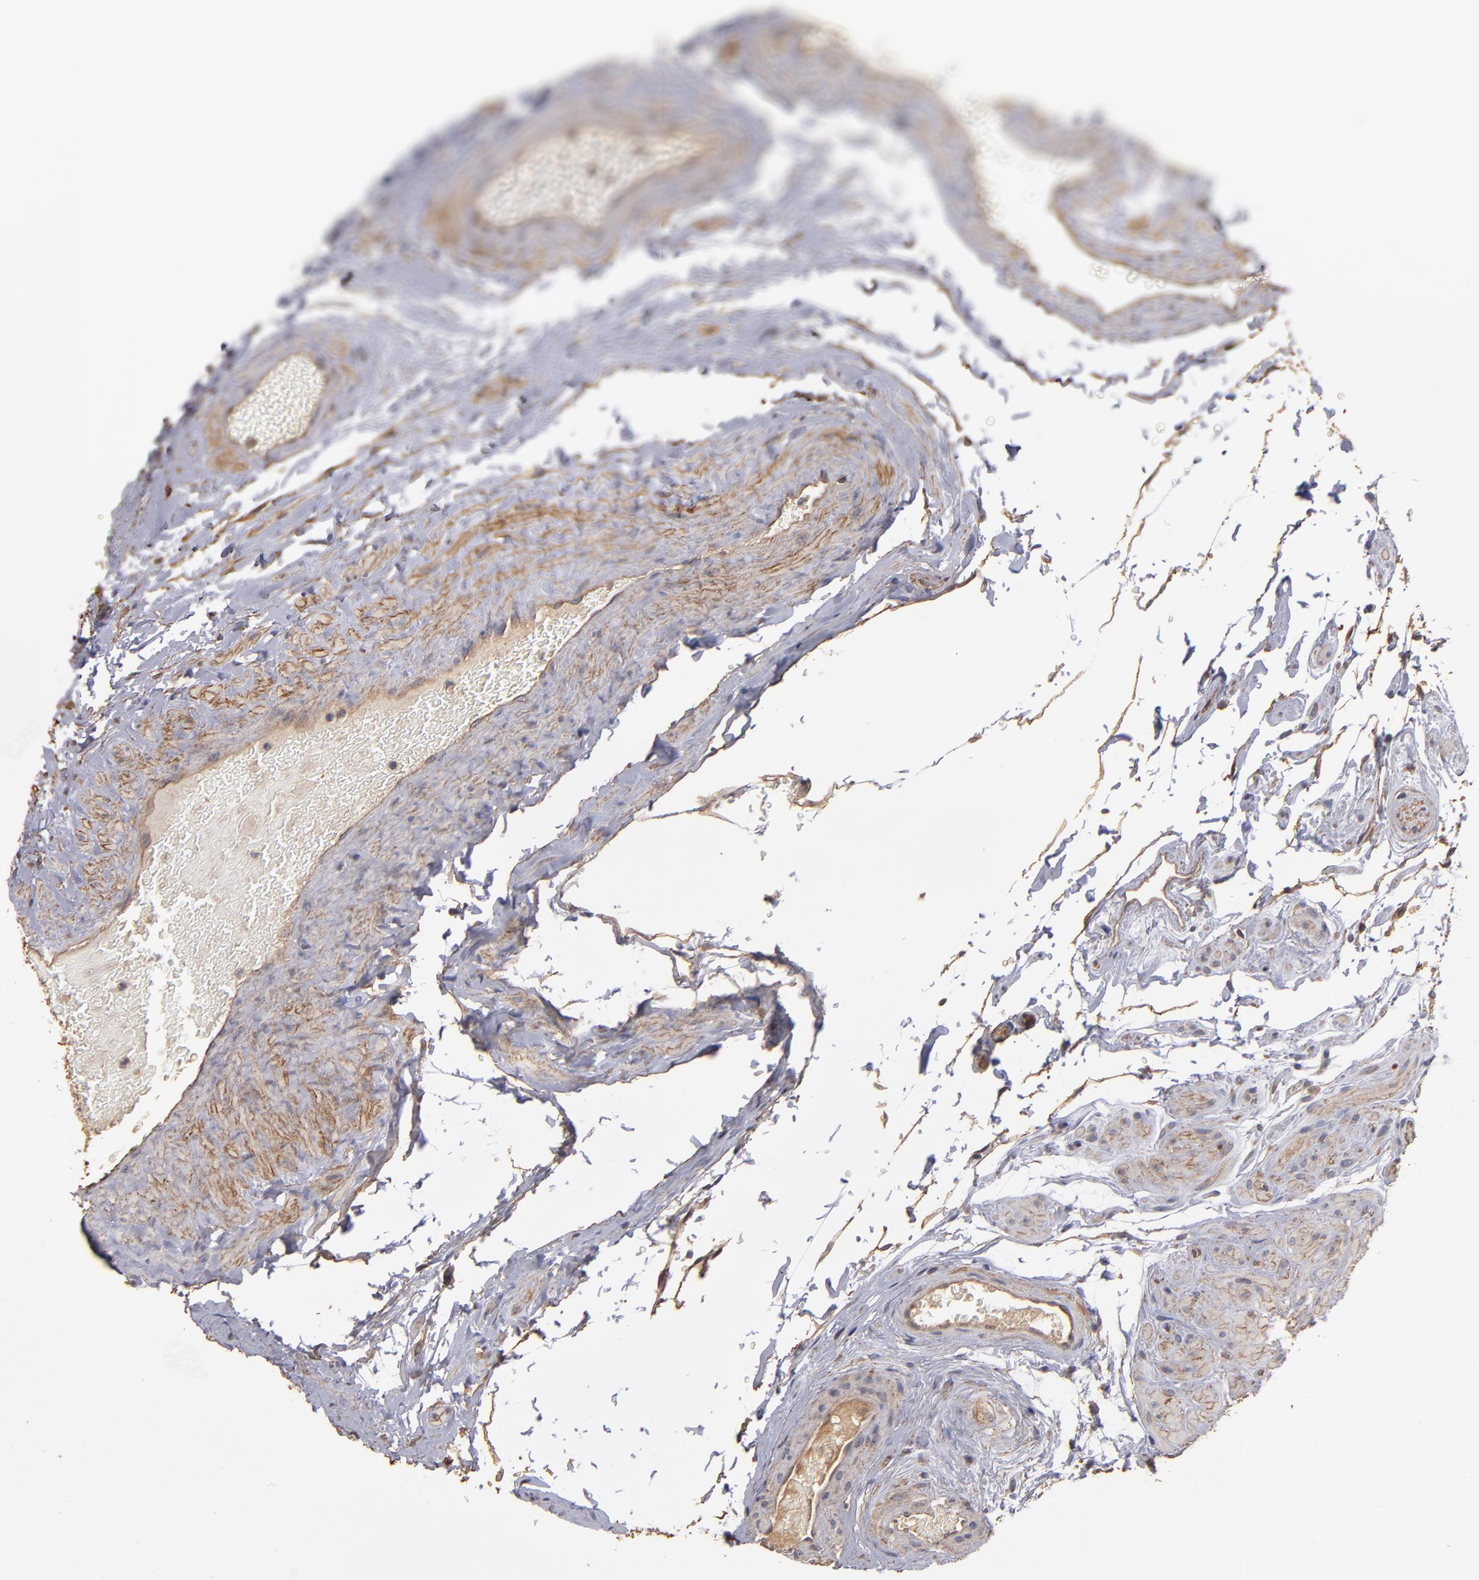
{"staining": {"intensity": "weak", "quantity": ">75%", "location": "cytoplasmic/membranous"}, "tissue": "epididymis", "cell_type": "Glandular cells", "image_type": "normal", "snomed": [{"axis": "morphology", "description": "Normal tissue, NOS"}, {"axis": "topography", "description": "Testis"}, {"axis": "topography", "description": "Epididymis"}], "caption": "Weak cytoplasmic/membranous protein staining is seen in about >75% of glandular cells in epididymis. (DAB (3,3'-diaminobenzidine) = brown stain, brightfield microscopy at high magnification).", "gene": "DMD", "patient": {"sex": "male", "age": 36}}